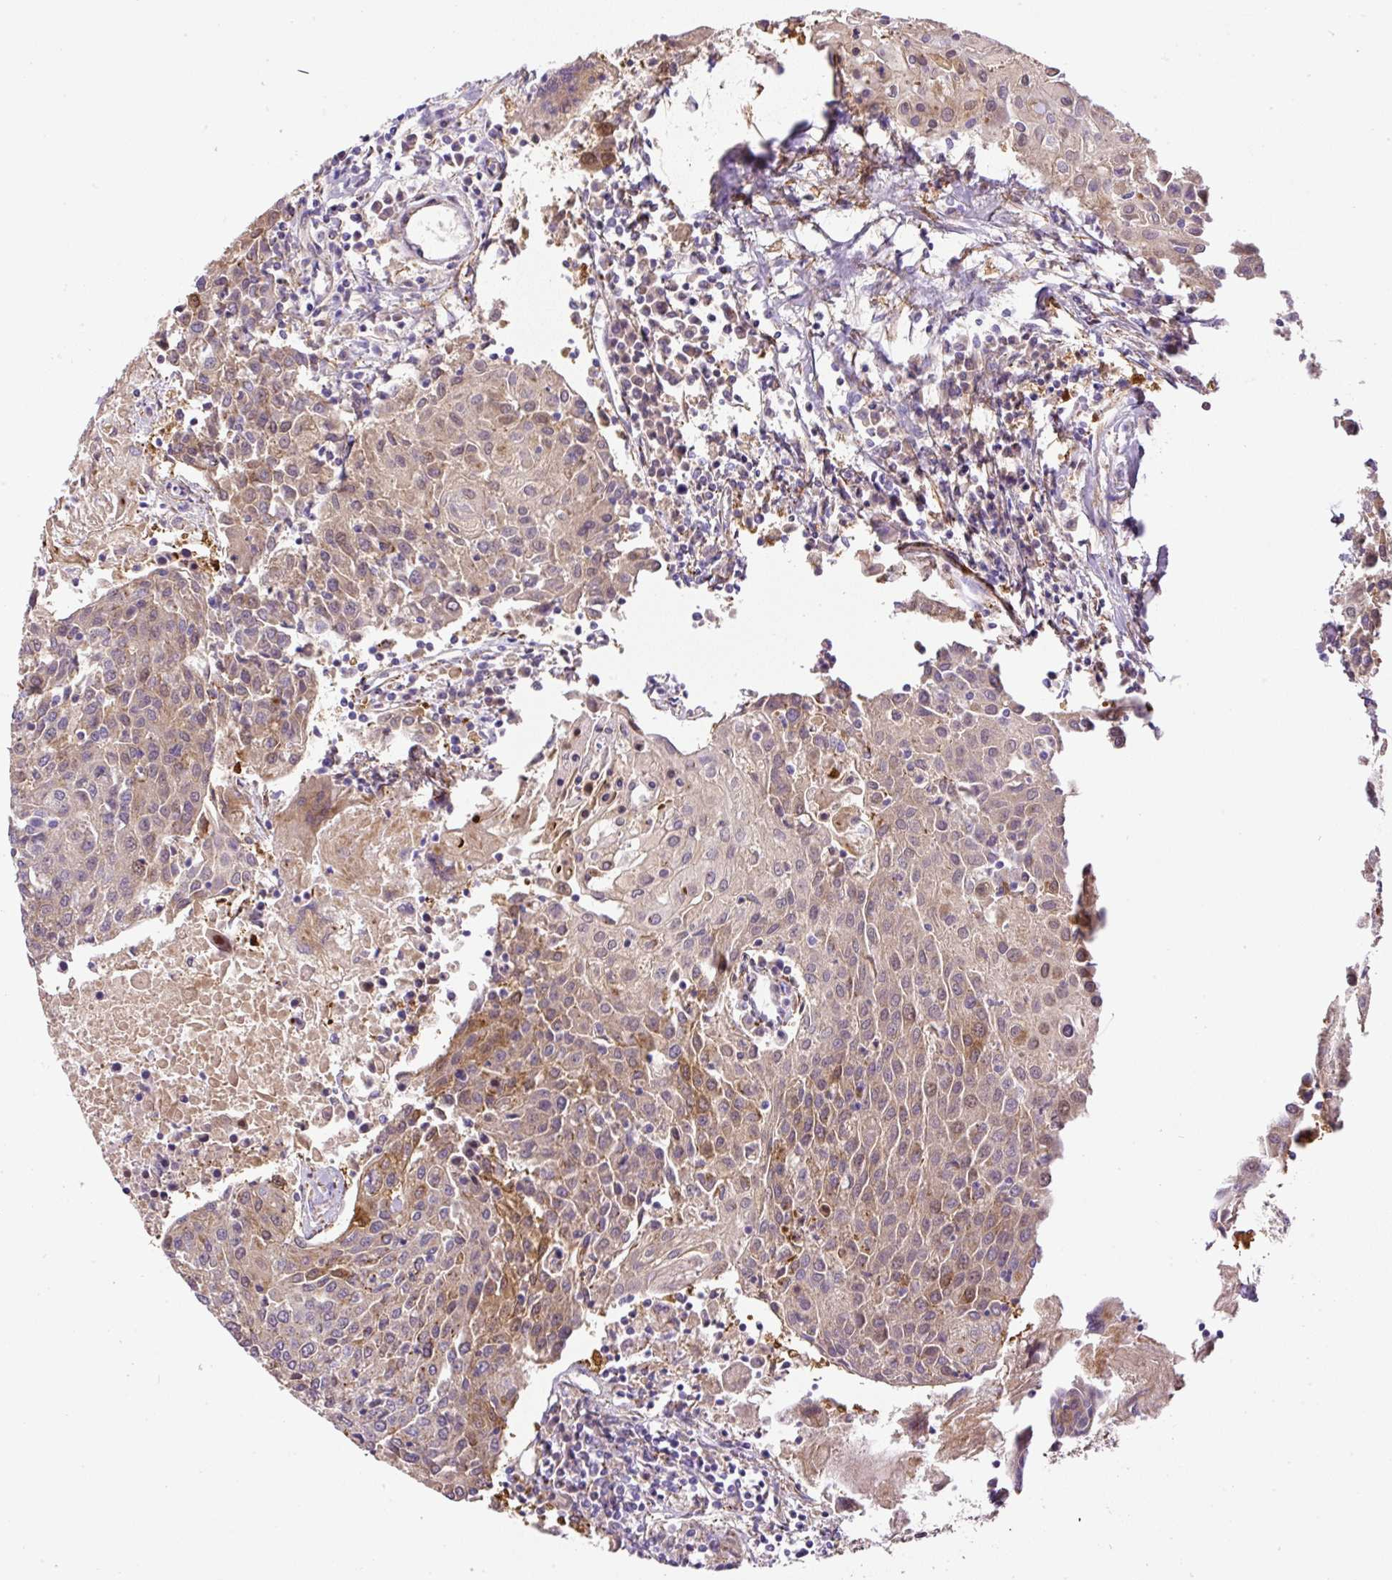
{"staining": {"intensity": "moderate", "quantity": "25%-75%", "location": "cytoplasmic/membranous,nuclear"}, "tissue": "urothelial cancer", "cell_type": "Tumor cells", "image_type": "cancer", "snomed": [{"axis": "morphology", "description": "Urothelial carcinoma, High grade"}, {"axis": "topography", "description": "Urinary bladder"}], "caption": "Protein expression analysis of urothelial carcinoma (high-grade) displays moderate cytoplasmic/membranous and nuclear positivity in about 25%-75% of tumor cells. The staining was performed using DAB (3,3'-diaminobenzidine), with brown indicating positive protein expression. Nuclei are stained blue with hematoxylin.", "gene": "RNF170", "patient": {"sex": "female", "age": 85}}